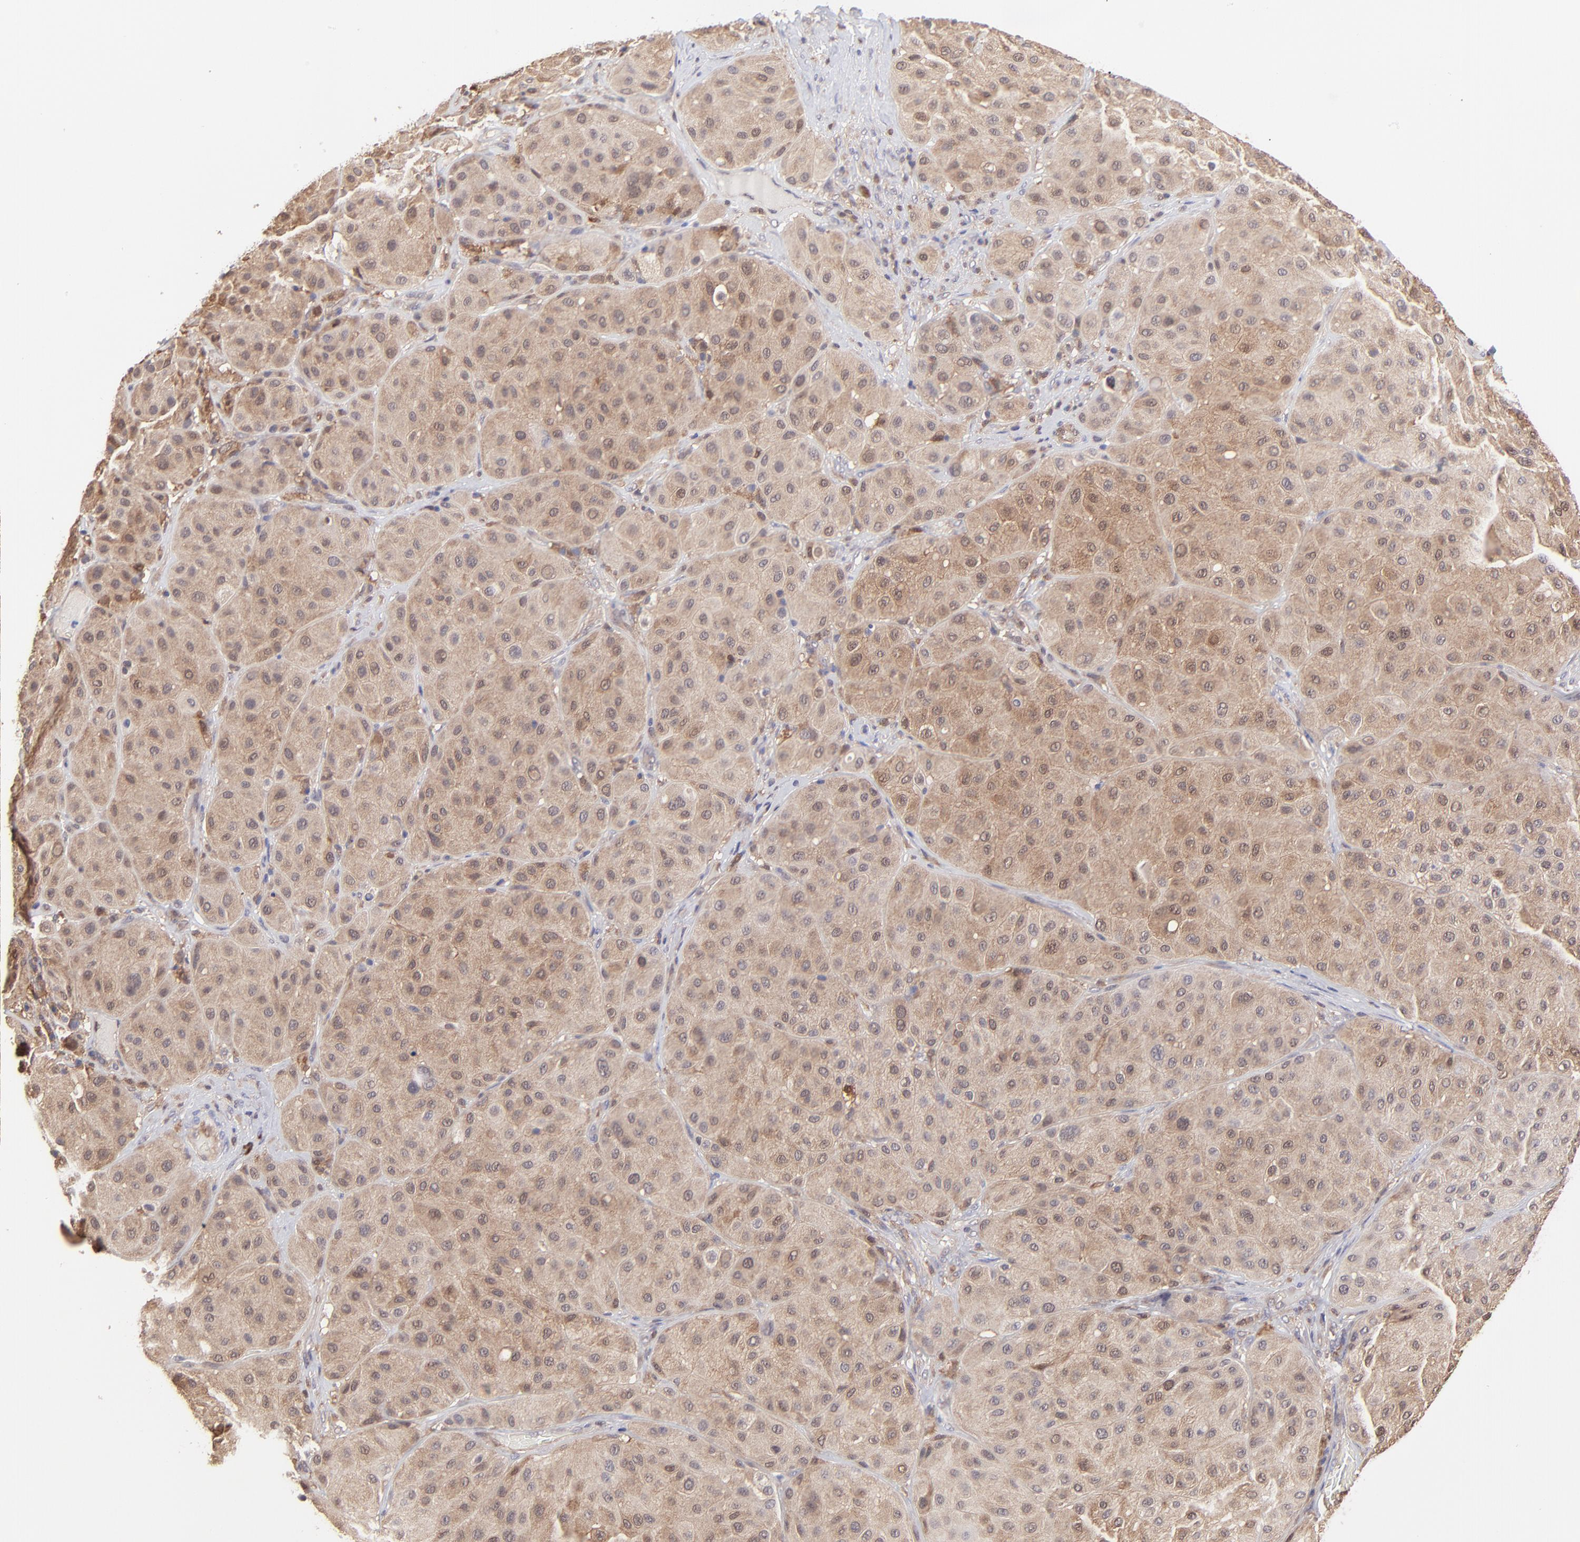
{"staining": {"intensity": "weak", "quantity": "<25%", "location": "cytoplasmic/membranous,nuclear"}, "tissue": "melanoma", "cell_type": "Tumor cells", "image_type": "cancer", "snomed": [{"axis": "morphology", "description": "Normal tissue, NOS"}, {"axis": "morphology", "description": "Malignant melanoma, Metastatic site"}, {"axis": "topography", "description": "Skin"}], "caption": "Immunohistochemical staining of human melanoma reveals no significant positivity in tumor cells.", "gene": "HYAL1", "patient": {"sex": "male", "age": 41}}